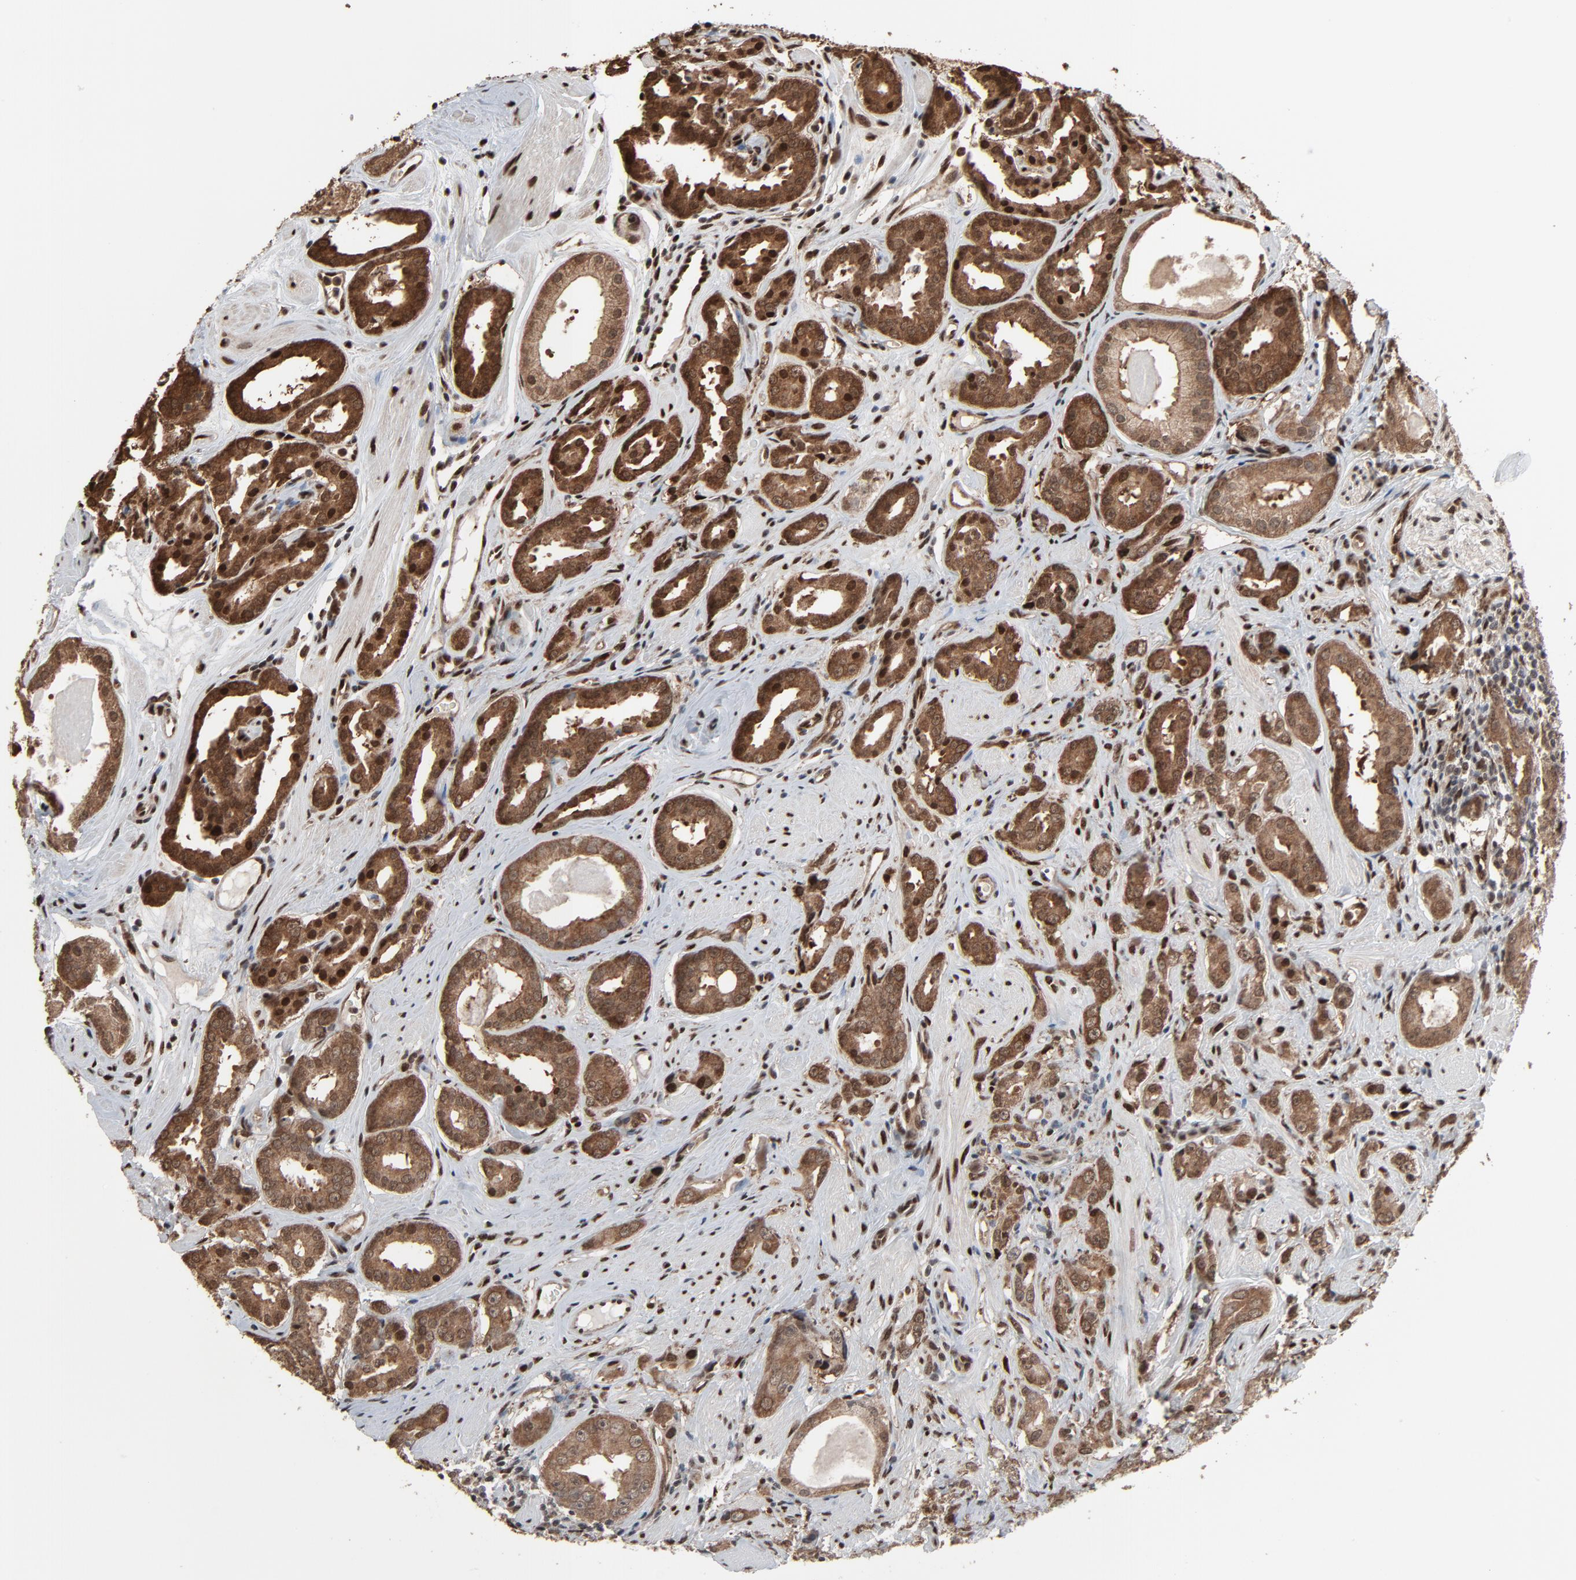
{"staining": {"intensity": "strong", "quantity": ">75%", "location": "cytoplasmic/membranous,nuclear"}, "tissue": "prostate cancer", "cell_type": "Tumor cells", "image_type": "cancer", "snomed": [{"axis": "morphology", "description": "Adenocarcinoma, Medium grade"}, {"axis": "topography", "description": "Prostate"}], "caption": "A histopathology image of prostate cancer (medium-grade adenocarcinoma) stained for a protein reveals strong cytoplasmic/membranous and nuclear brown staining in tumor cells.", "gene": "MEIS2", "patient": {"sex": "male", "age": 53}}